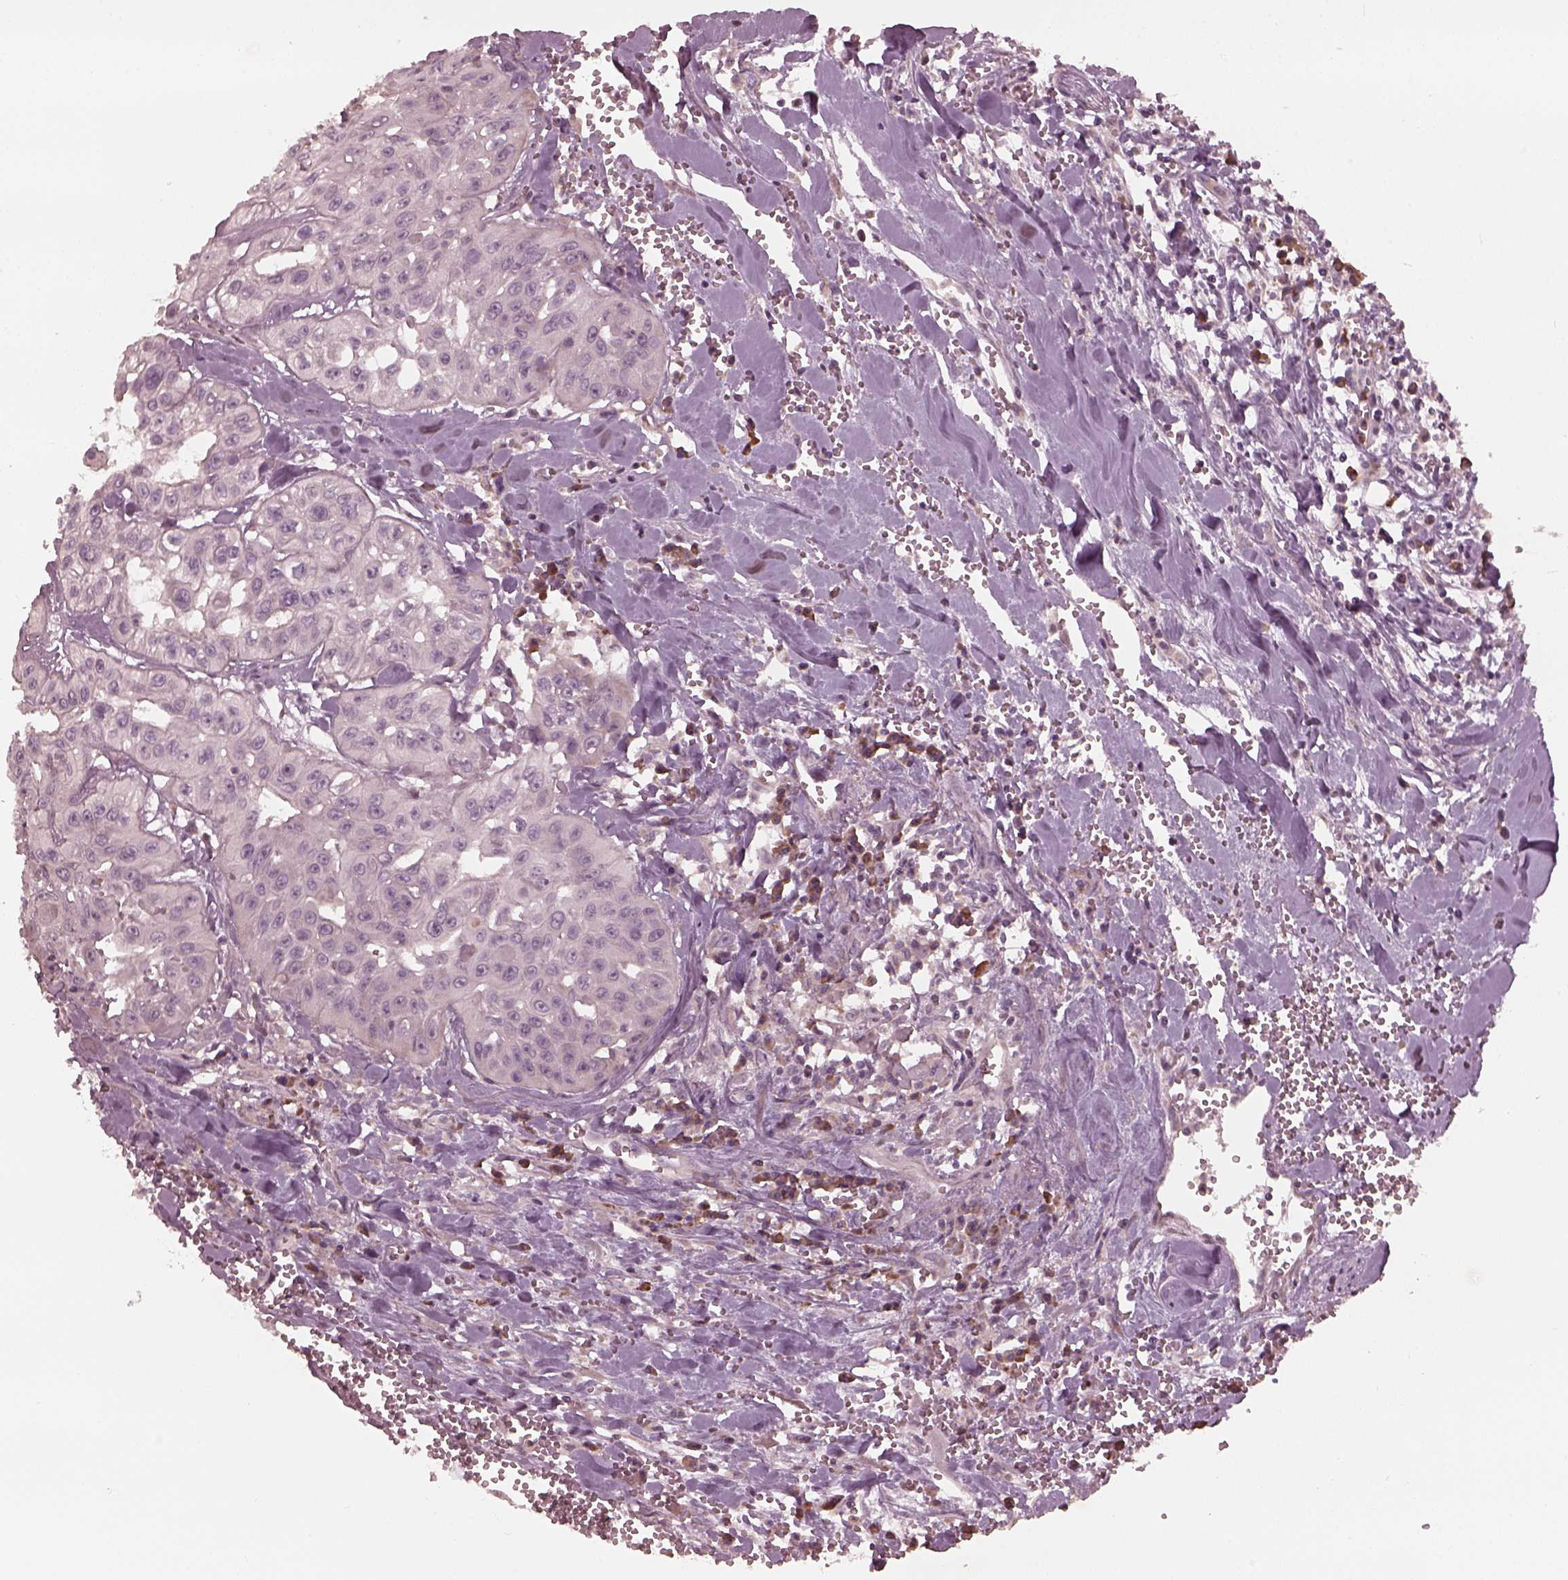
{"staining": {"intensity": "negative", "quantity": "none", "location": "none"}, "tissue": "head and neck cancer", "cell_type": "Tumor cells", "image_type": "cancer", "snomed": [{"axis": "morphology", "description": "Adenocarcinoma, NOS"}, {"axis": "topography", "description": "Head-Neck"}], "caption": "There is no significant positivity in tumor cells of head and neck cancer. (IHC, brightfield microscopy, high magnification).", "gene": "OPTC", "patient": {"sex": "male", "age": 73}}